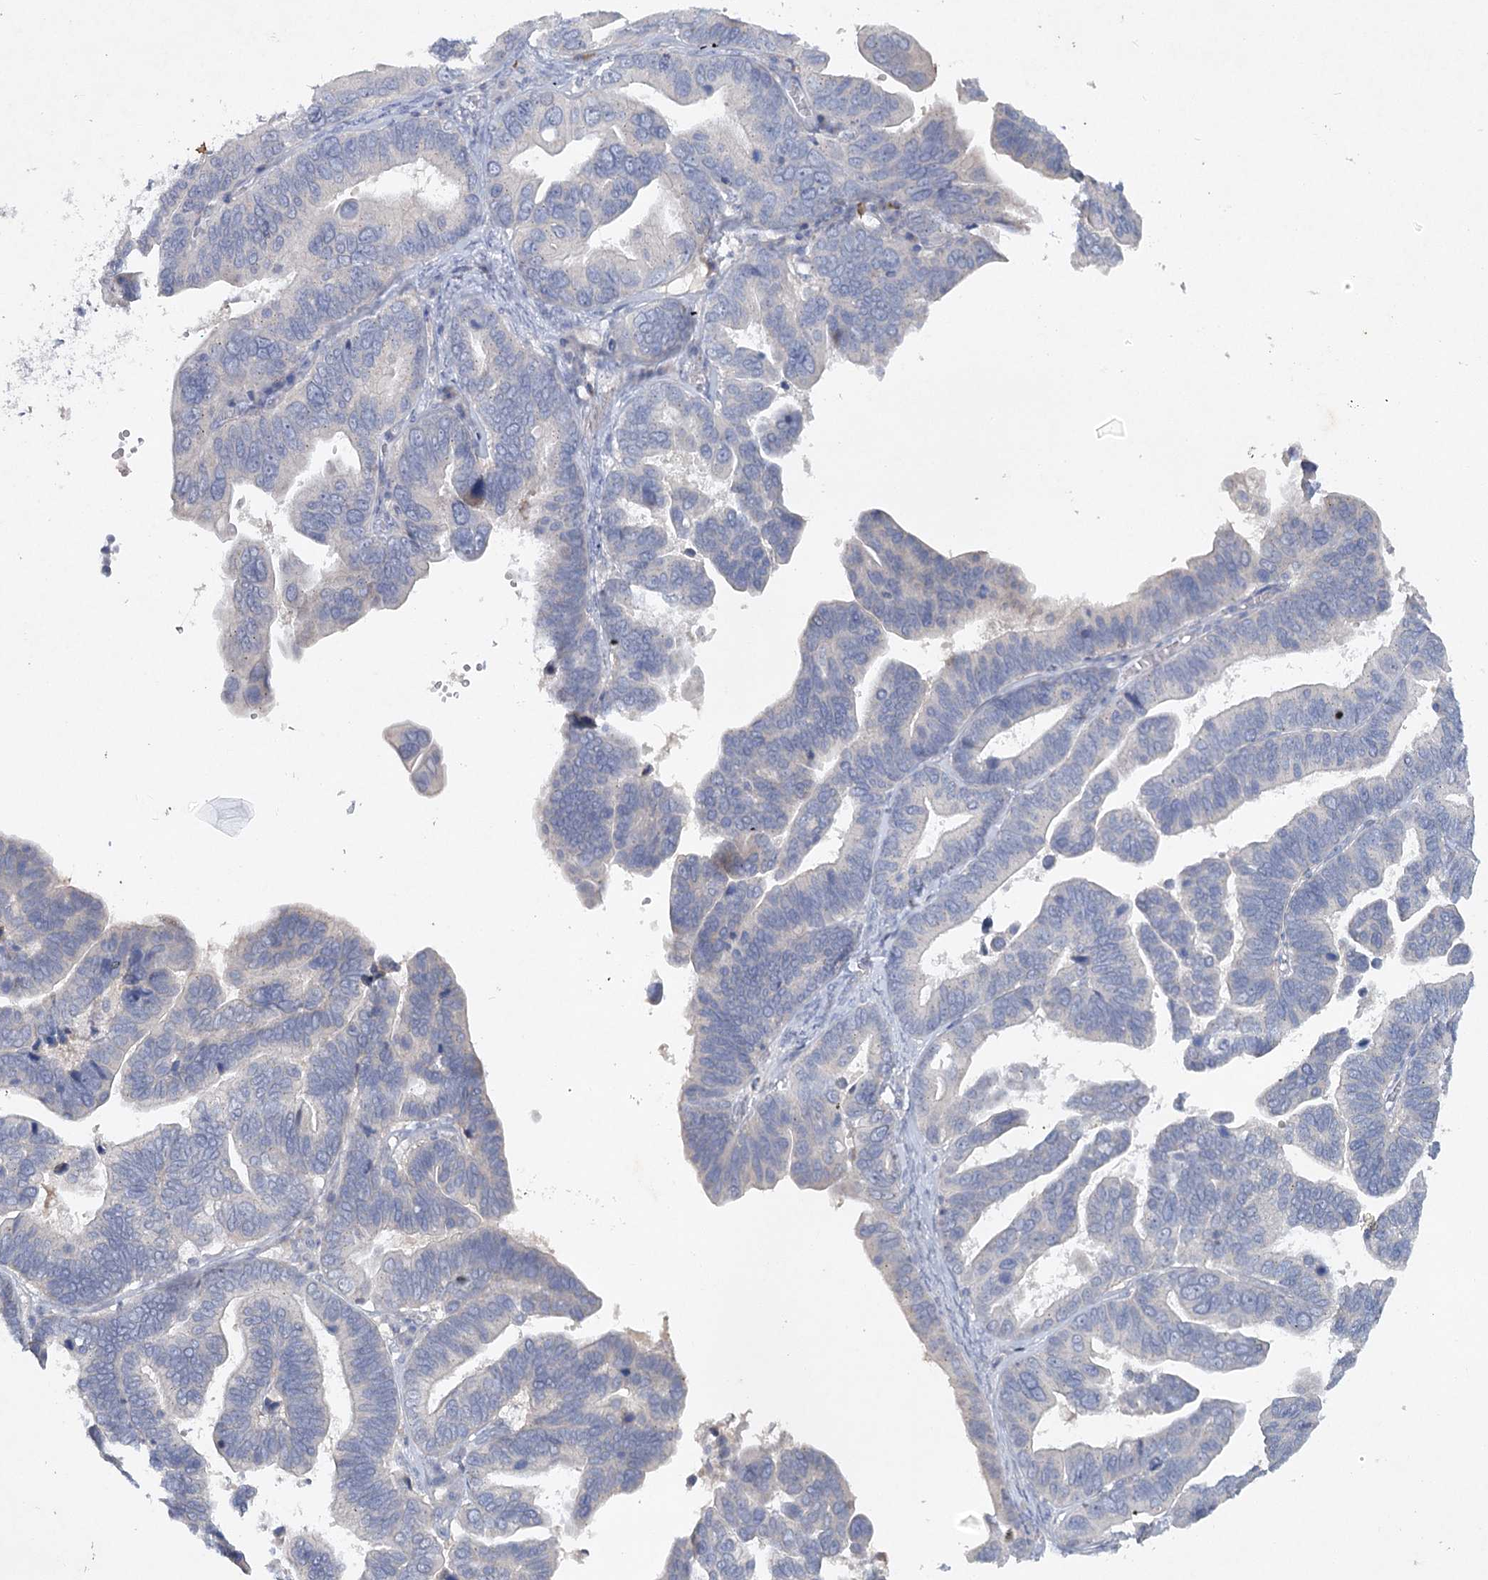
{"staining": {"intensity": "negative", "quantity": "none", "location": "none"}, "tissue": "ovarian cancer", "cell_type": "Tumor cells", "image_type": "cancer", "snomed": [{"axis": "morphology", "description": "Cystadenocarcinoma, serous, NOS"}, {"axis": "topography", "description": "Ovary"}], "caption": "IHC of ovarian cancer (serous cystadenocarcinoma) exhibits no staining in tumor cells.", "gene": "MAP3K13", "patient": {"sex": "female", "age": 56}}